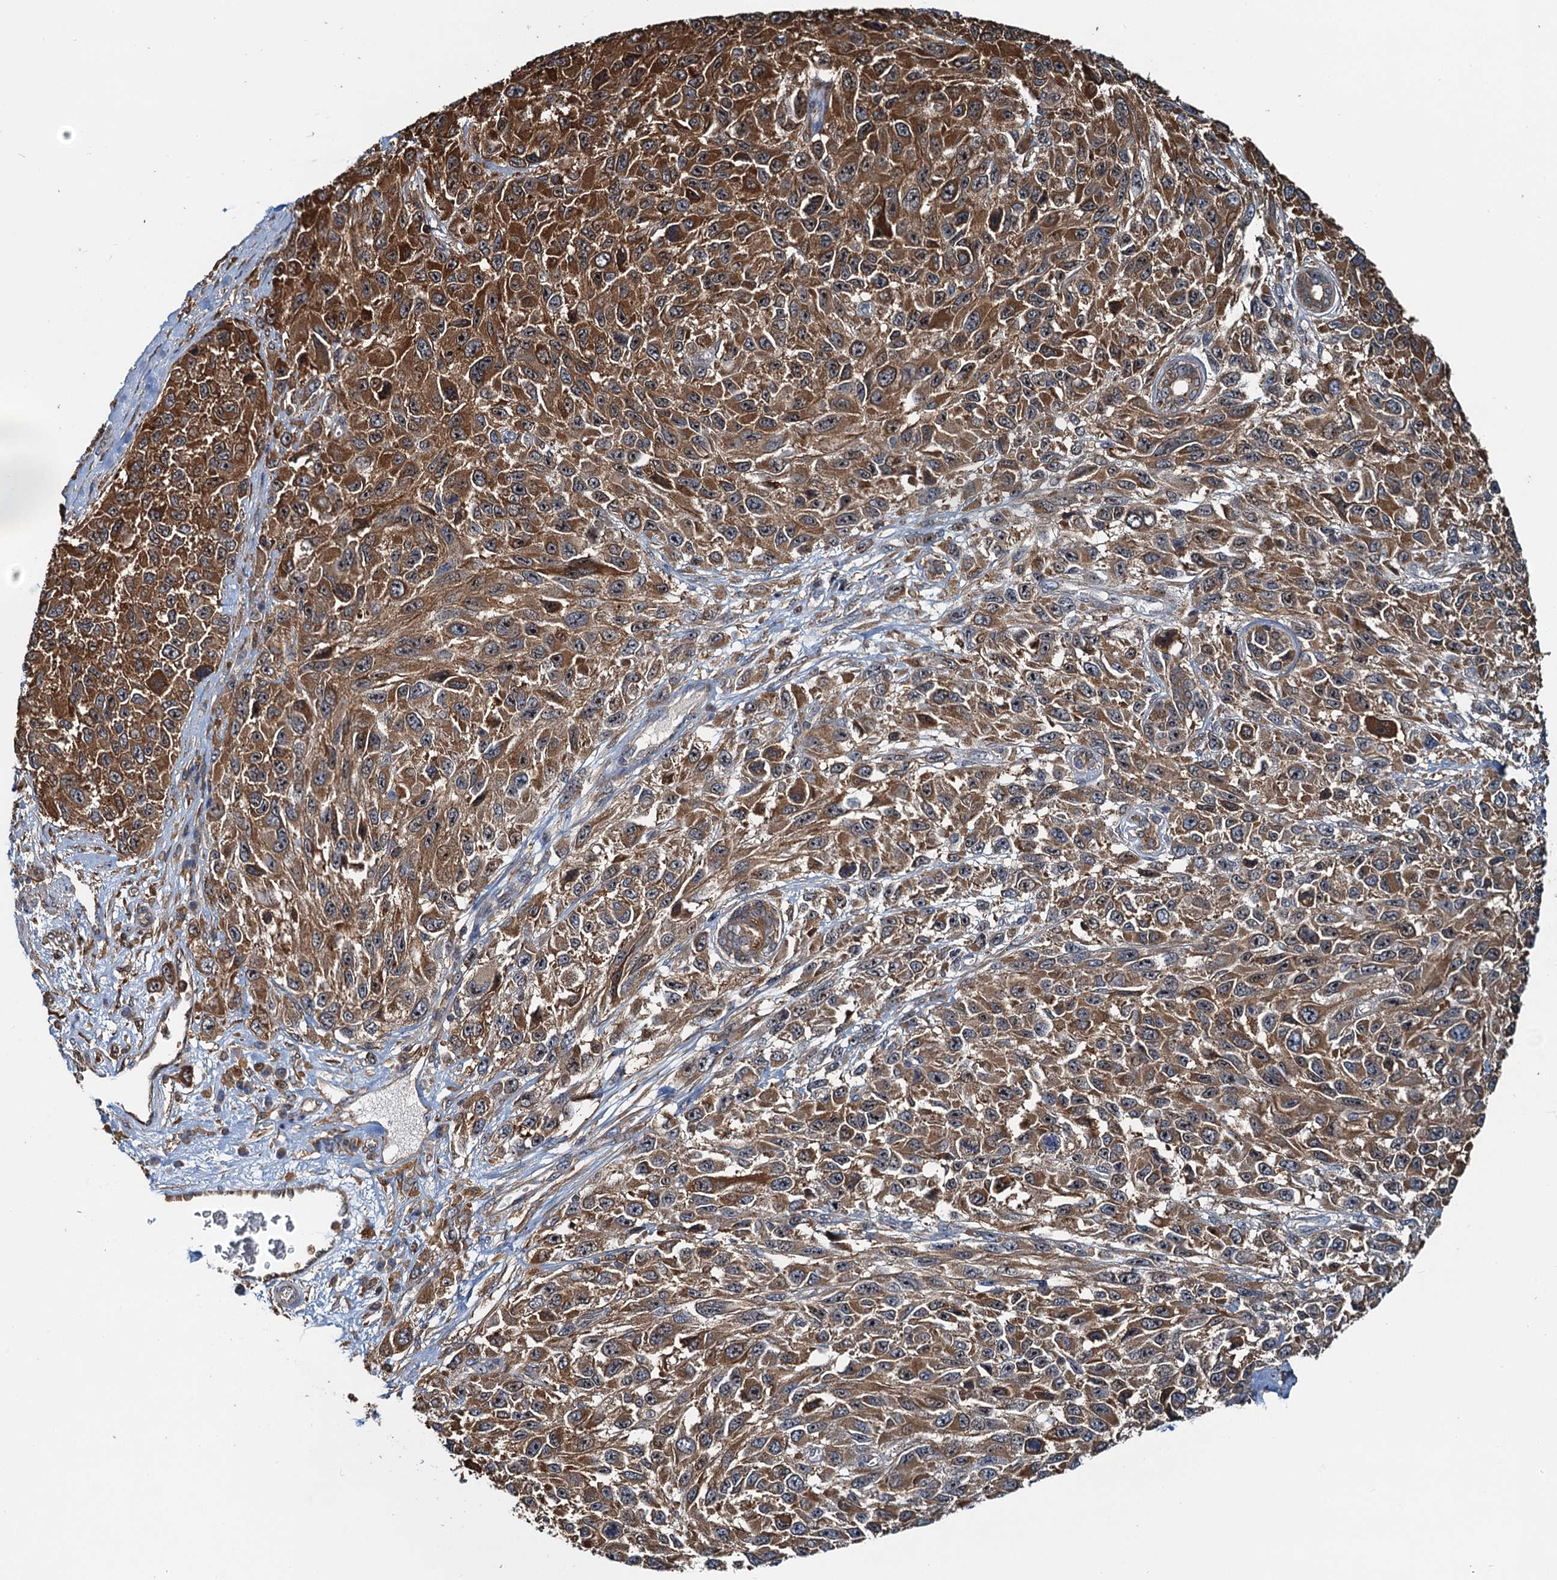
{"staining": {"intensity": "moderate", "quantity": ">75%", "location": "cytoplasmic/membranous"}, "tissue": "melanoma", "cell_type": "Tumor cells", "image_type": "cancer", "snomed": [{"axis": "morphology", "description": "Normal tissue, NOS"}, {"axis": "morphology", "description": "Malignant melanoma, NOS"}, {"axis": "topography", "description": "Skin"}], "caption": "High-magnification brightfield microscopy of malignant melanoma stained with DAB (3,3'-diaminobenzidine) (brown) and counterstained with hematoxylin (blue). tumor cells exhibit moderate cytoplasmic/membranous staining is seen in about>75% of cells.", "gene": "USP6NL", "patient": {"sex": "female", "age": 96}}